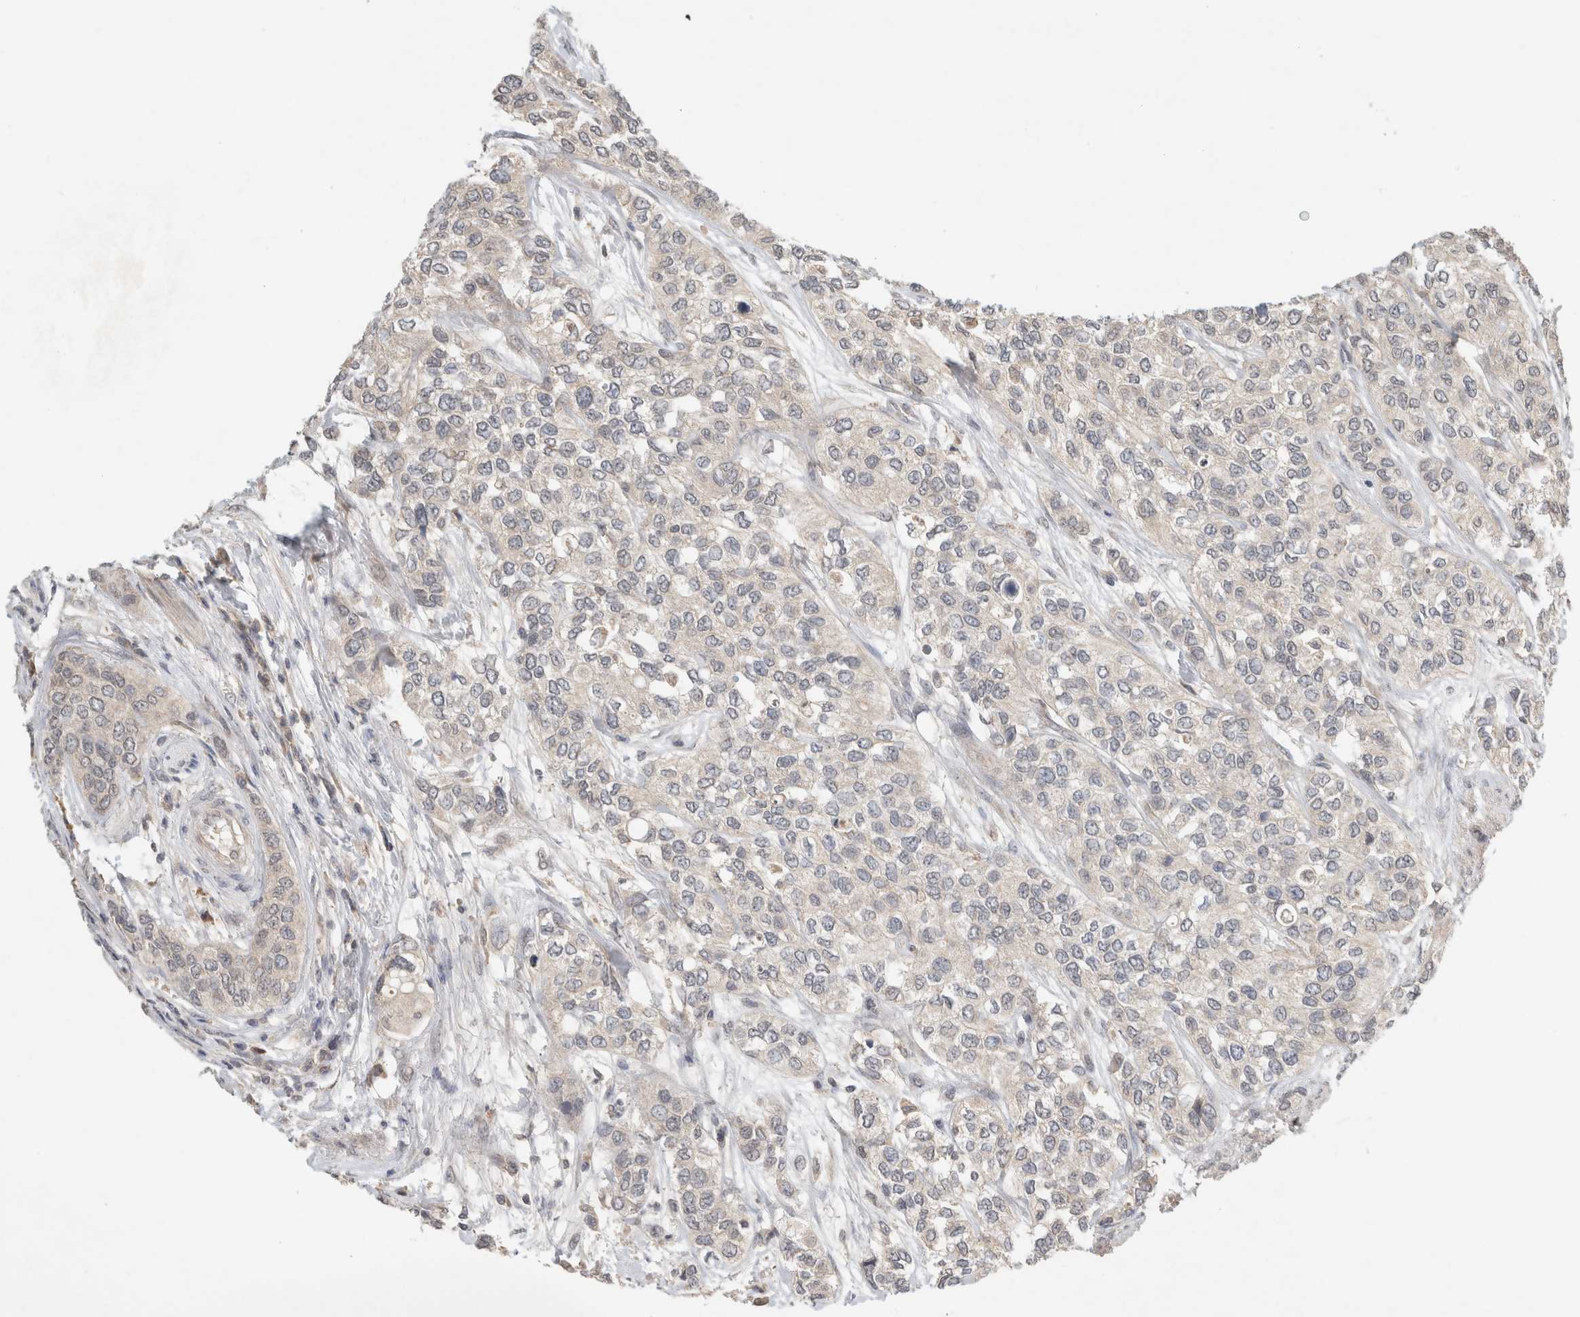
{"staining": {"intensity": "negative", "quantity": "none", "location": "none"}, "tissue": "urothelial cancer", "cell_type": "Tumor cells", "image_type": "cancer", "snomed": [{"axis": "morphology", "description": "Urothelial carcinoma, High grade"}, {"axis": "topography", "description": "Urinary bladder"}], "caption": "Tumor cells are negative for brown protein staining in urothelial carcinoma (high-grade).", "gene": "LOXL2", "patient": {"sex": "female", "age": 56}}